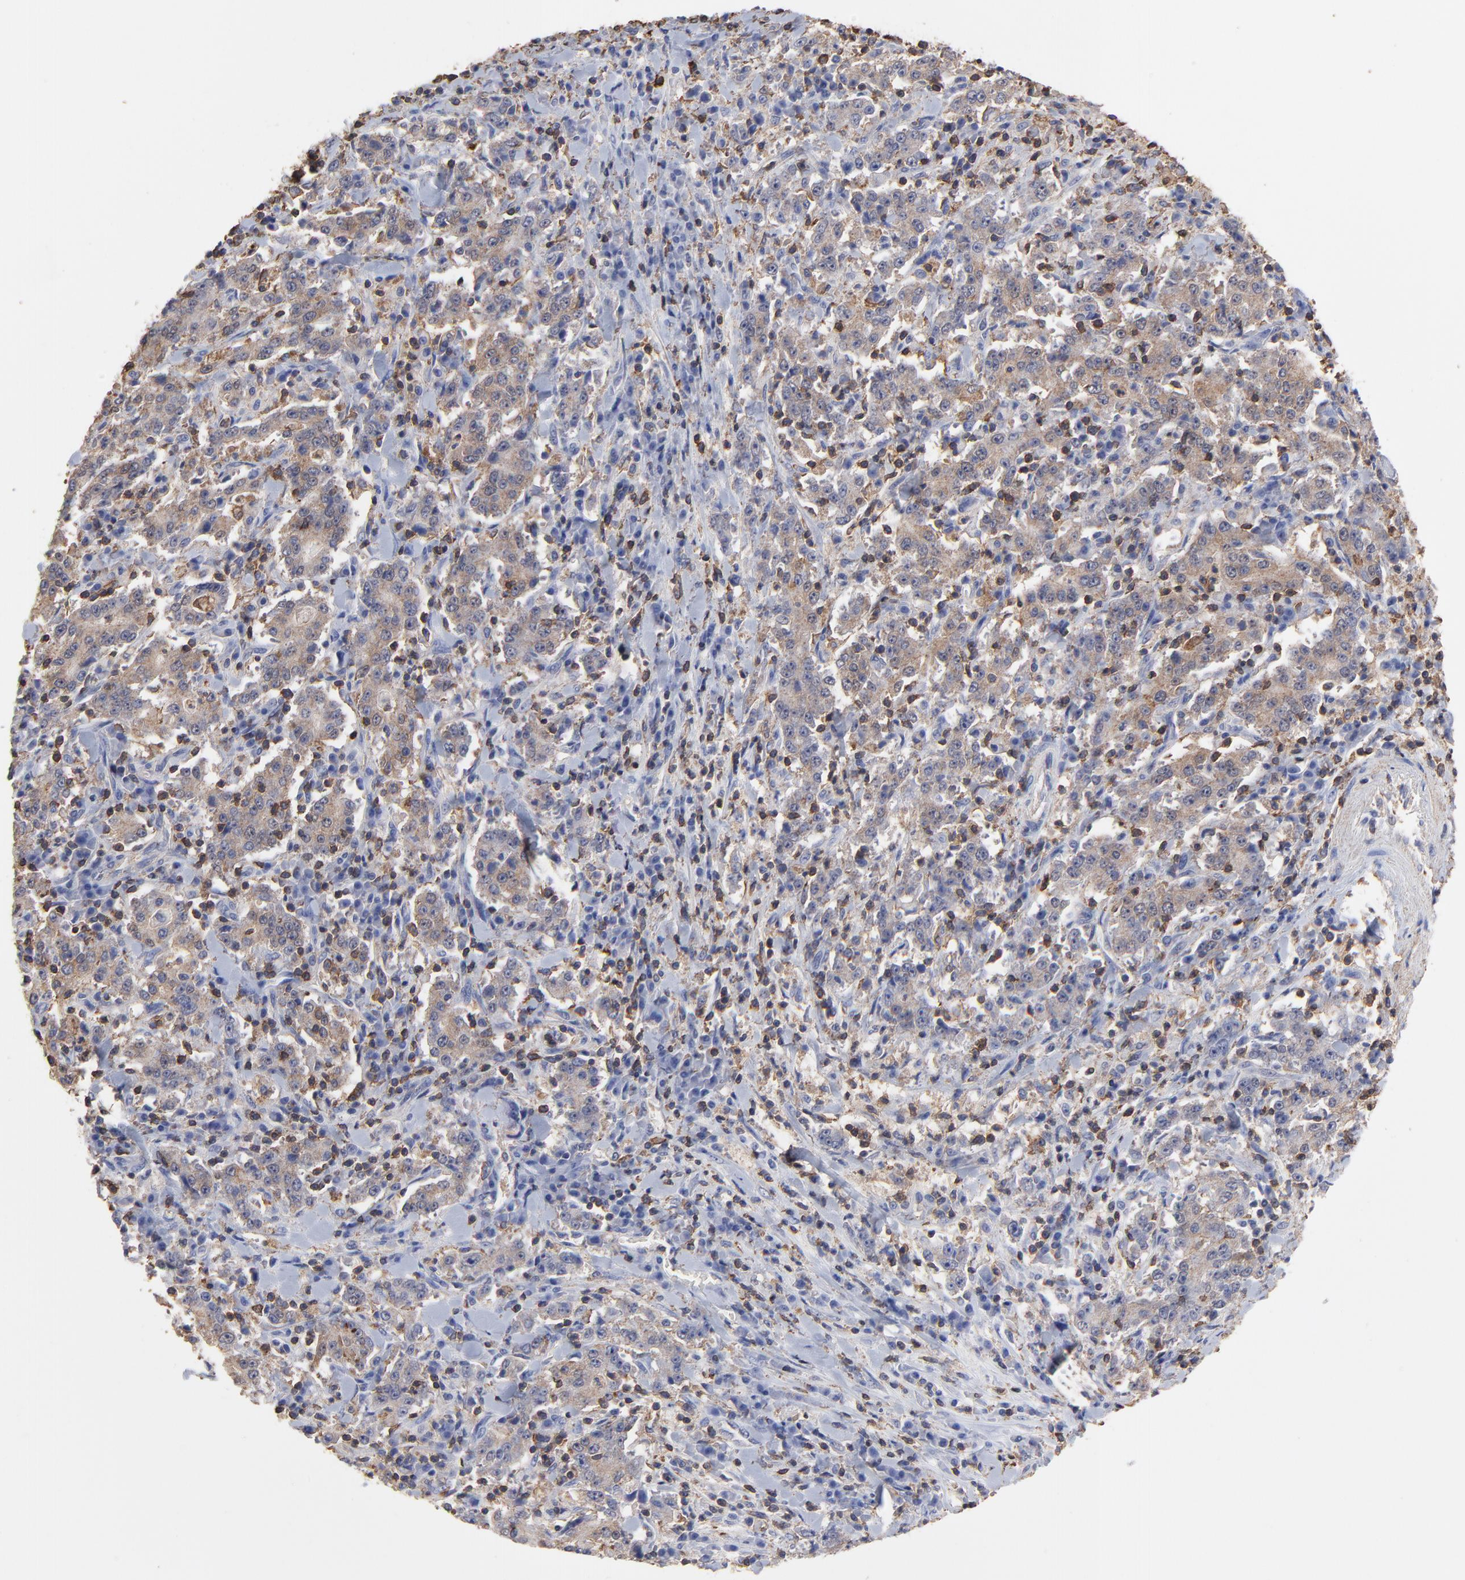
{"staining": {"intensity": "moderate", "quantity": ">75%", "location": "cytoplasmic/membranous"}, "tissue": "stomach cancer", "cell_type": "Tumor cells", "image_type": "cancer", "snomed": [{"axis": "morphology", "description": "Normal tissue, NOS"}, {"axis": "morphology", "description": "Adenocarcinoma, NOS"}, {"axis": "topography", "description": "Stomach, upper"}, {"axis": "topography", "description": "Stomach"}], "caption": "Stomach cancer stained for a protein (brown) reveals moderate cytoplasmic/membranous positive expression in about >75% of tumor cells.", "gene": "ASL", "patient": {"sex": "male", "age": 59}}